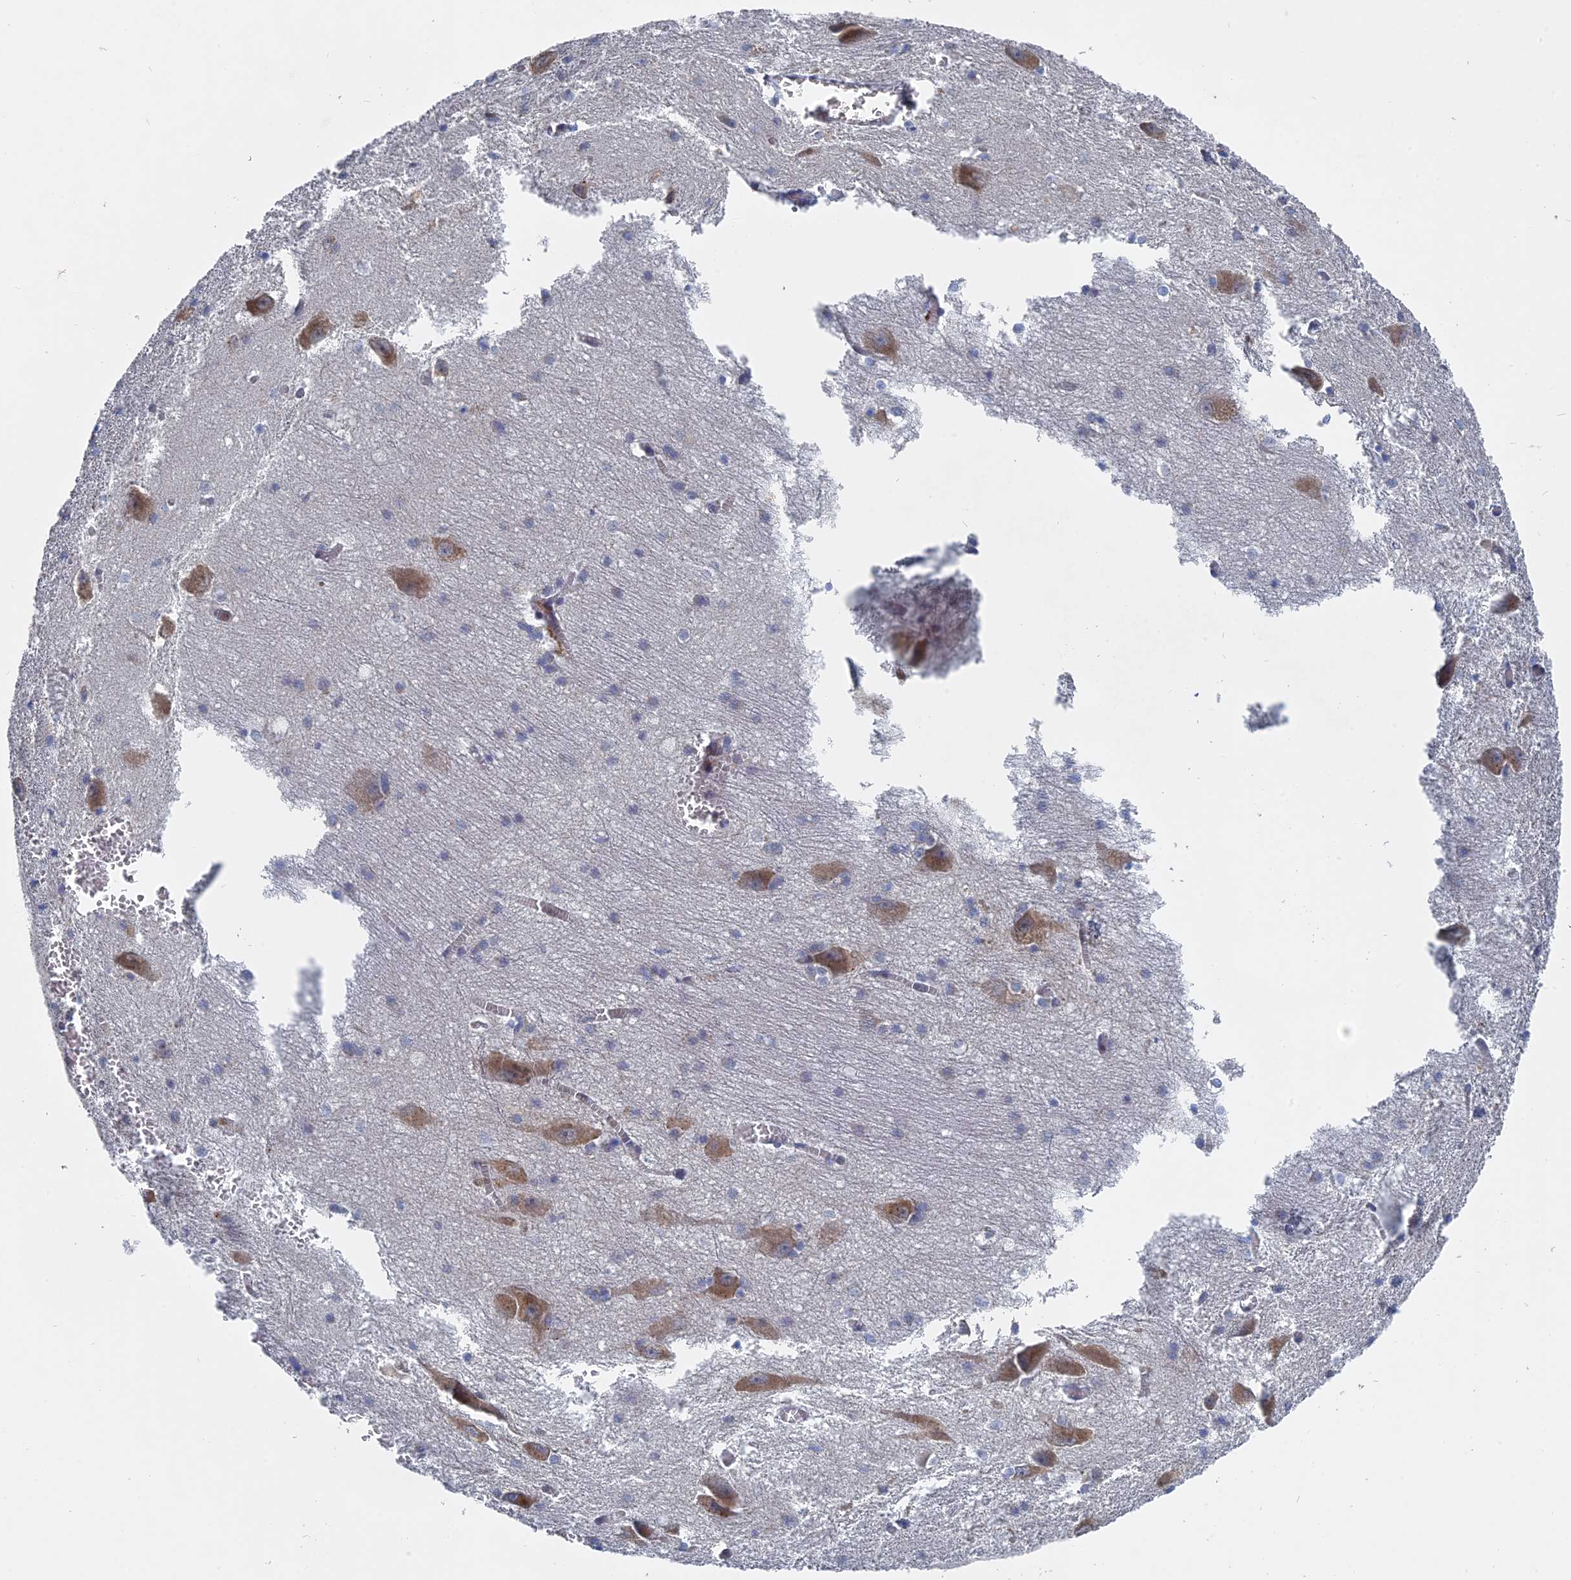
{"staining": {"intensity": "negative", "quantity": "none", "location": "none"}, "tissue": "caudate", "cell_type": "Glial cells", "image_type": "normal", "snomed": [{"axis": "morphology", "description": "Normal tissue, NOS"}, {"axis": "topography", "description": "Lateral ventricle wall"}], "caption": "High power microscopy micrograph of an immunohistochemistry (IHC) histopathology image of unremarkable caudate, revealing no significant expression in glial cells.", "gene": "MTRF1", "patient": {"sex": "male", "age": 37}}